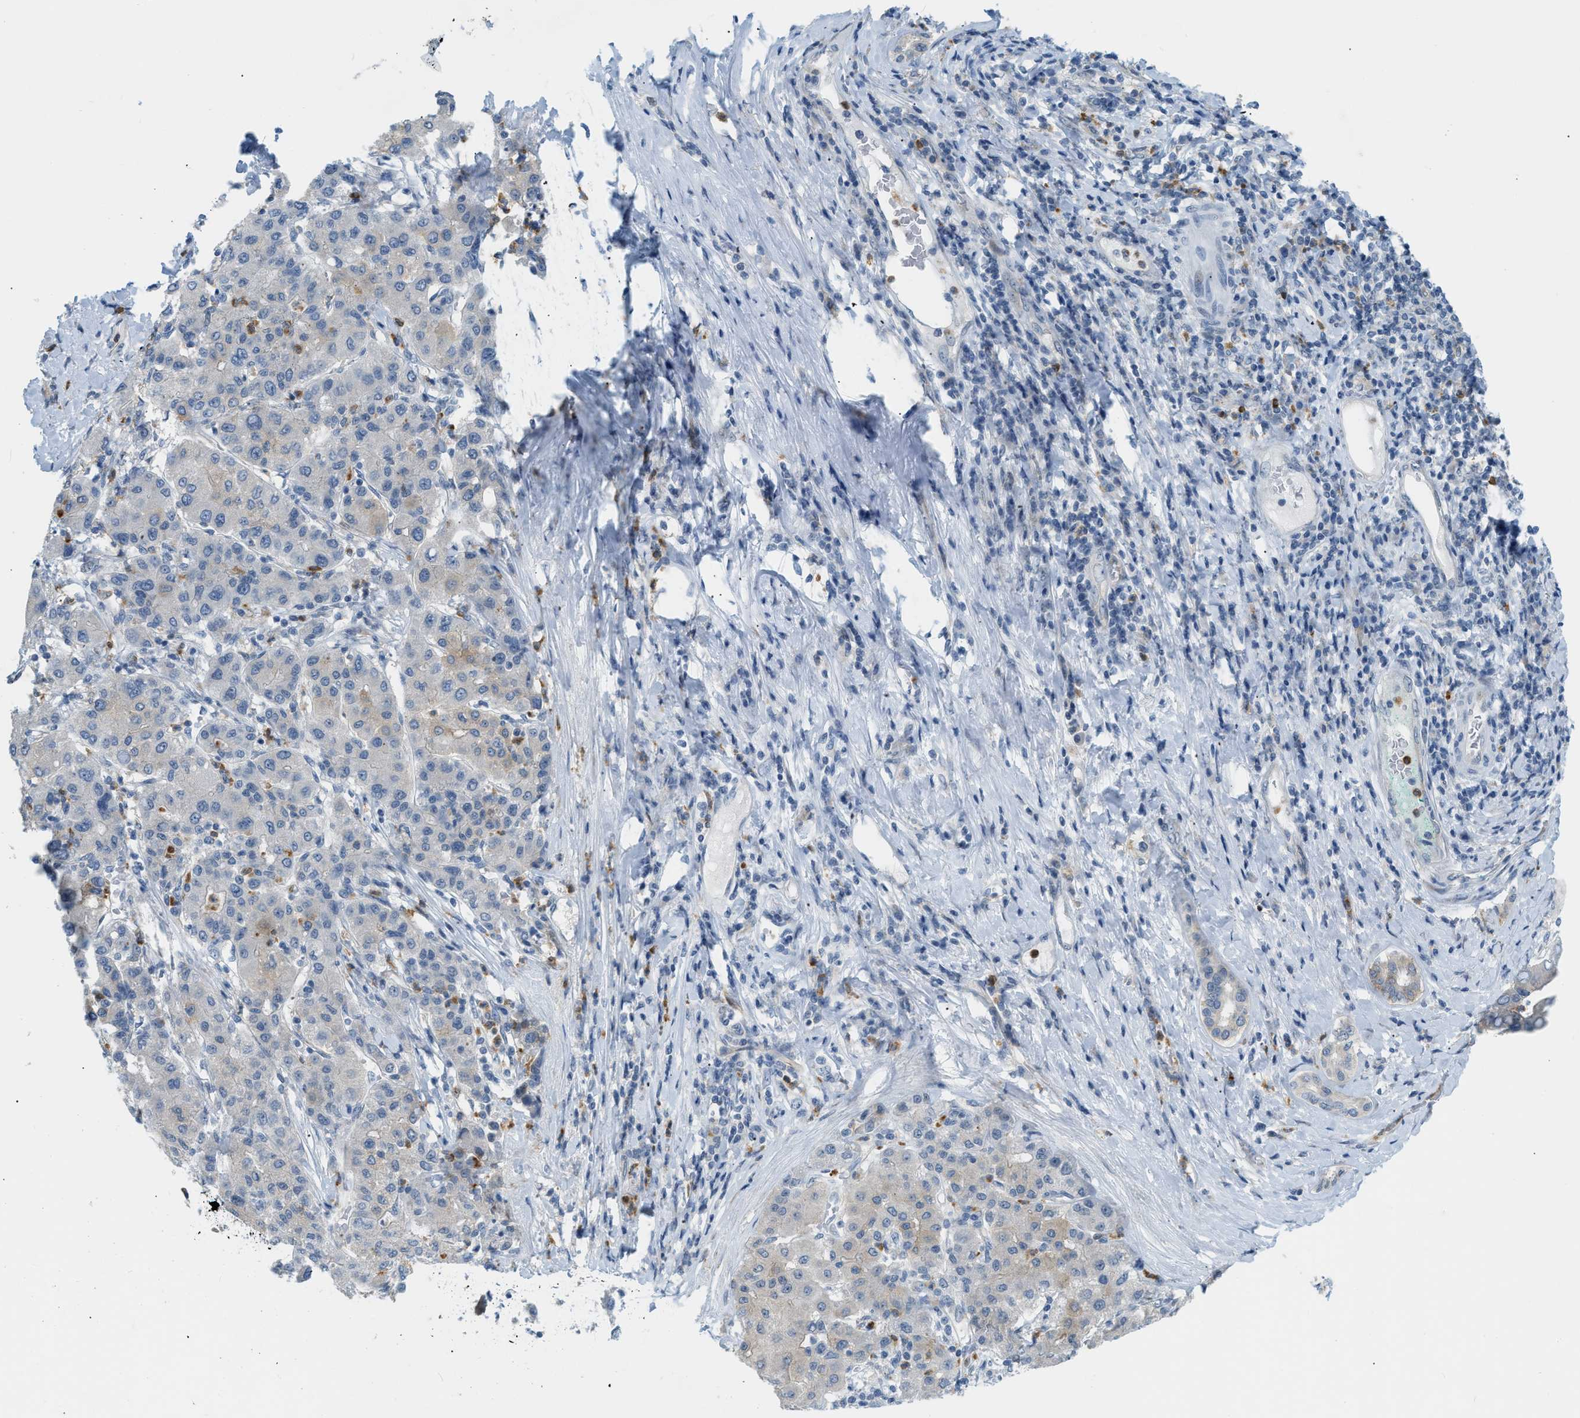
{"staining": {"intensity": "weak", "quantity": "<25%", "location": "cytoplasmic/membranous"}, "tissue": "liver cancer", "cell_type": "Tumor cells", "image_type": "cancer", "snomed": [{"axis": "morphology", "description": "Carcinoma, Hepatocellular, NOS"}, {"axis": "topography", "description": "Liver"}], "caption": "Tumor cells are negative for brown protein staining in liver cancer (hepatocellular carcinoma).", "gene": "ZNF408", "patient": {"sex": "male", "age": 65}}